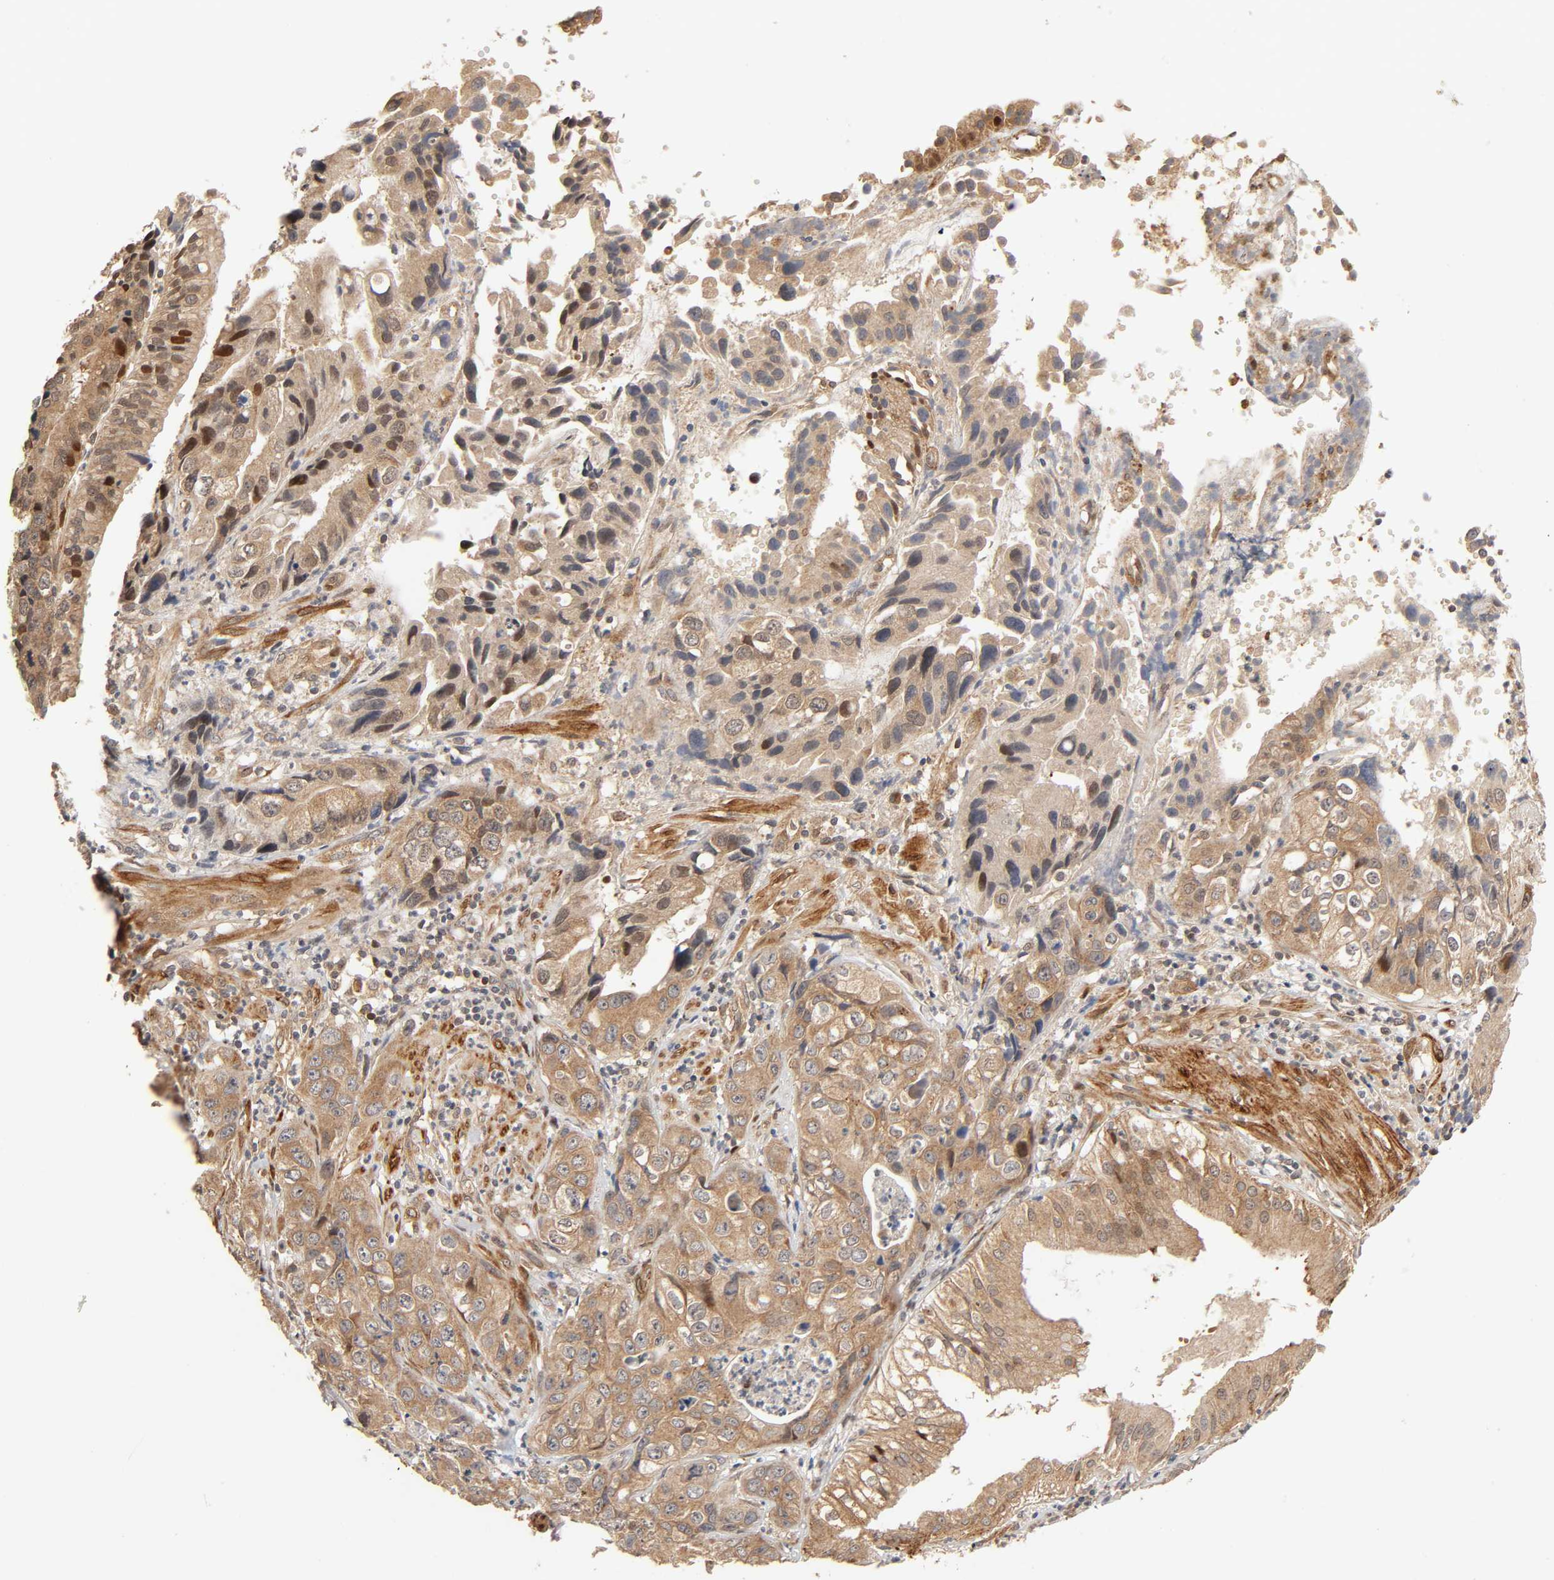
{"staining": {"intensity": "moderate", "quantity": ">75%", "location": "cytoplasmic/membranous,nuclear"}, "tissue": "liver cancer", "cell_type": "Tumor cells", "image_type": "cancer", "snomed": [{"axis": "morphology", "description": "Cholangiocarcinoma"}, {"axis": "topography", "description": "Liver"}], "caption": "Approximately >75% of tumor cells in liver cancer exhibit moderate cytoplasmic/membranous and nuclear protein positivity as visualized by brown immunohistochemical staining.", "gene": "NEMF", "patient": {"sex": "female", "age": 61}}